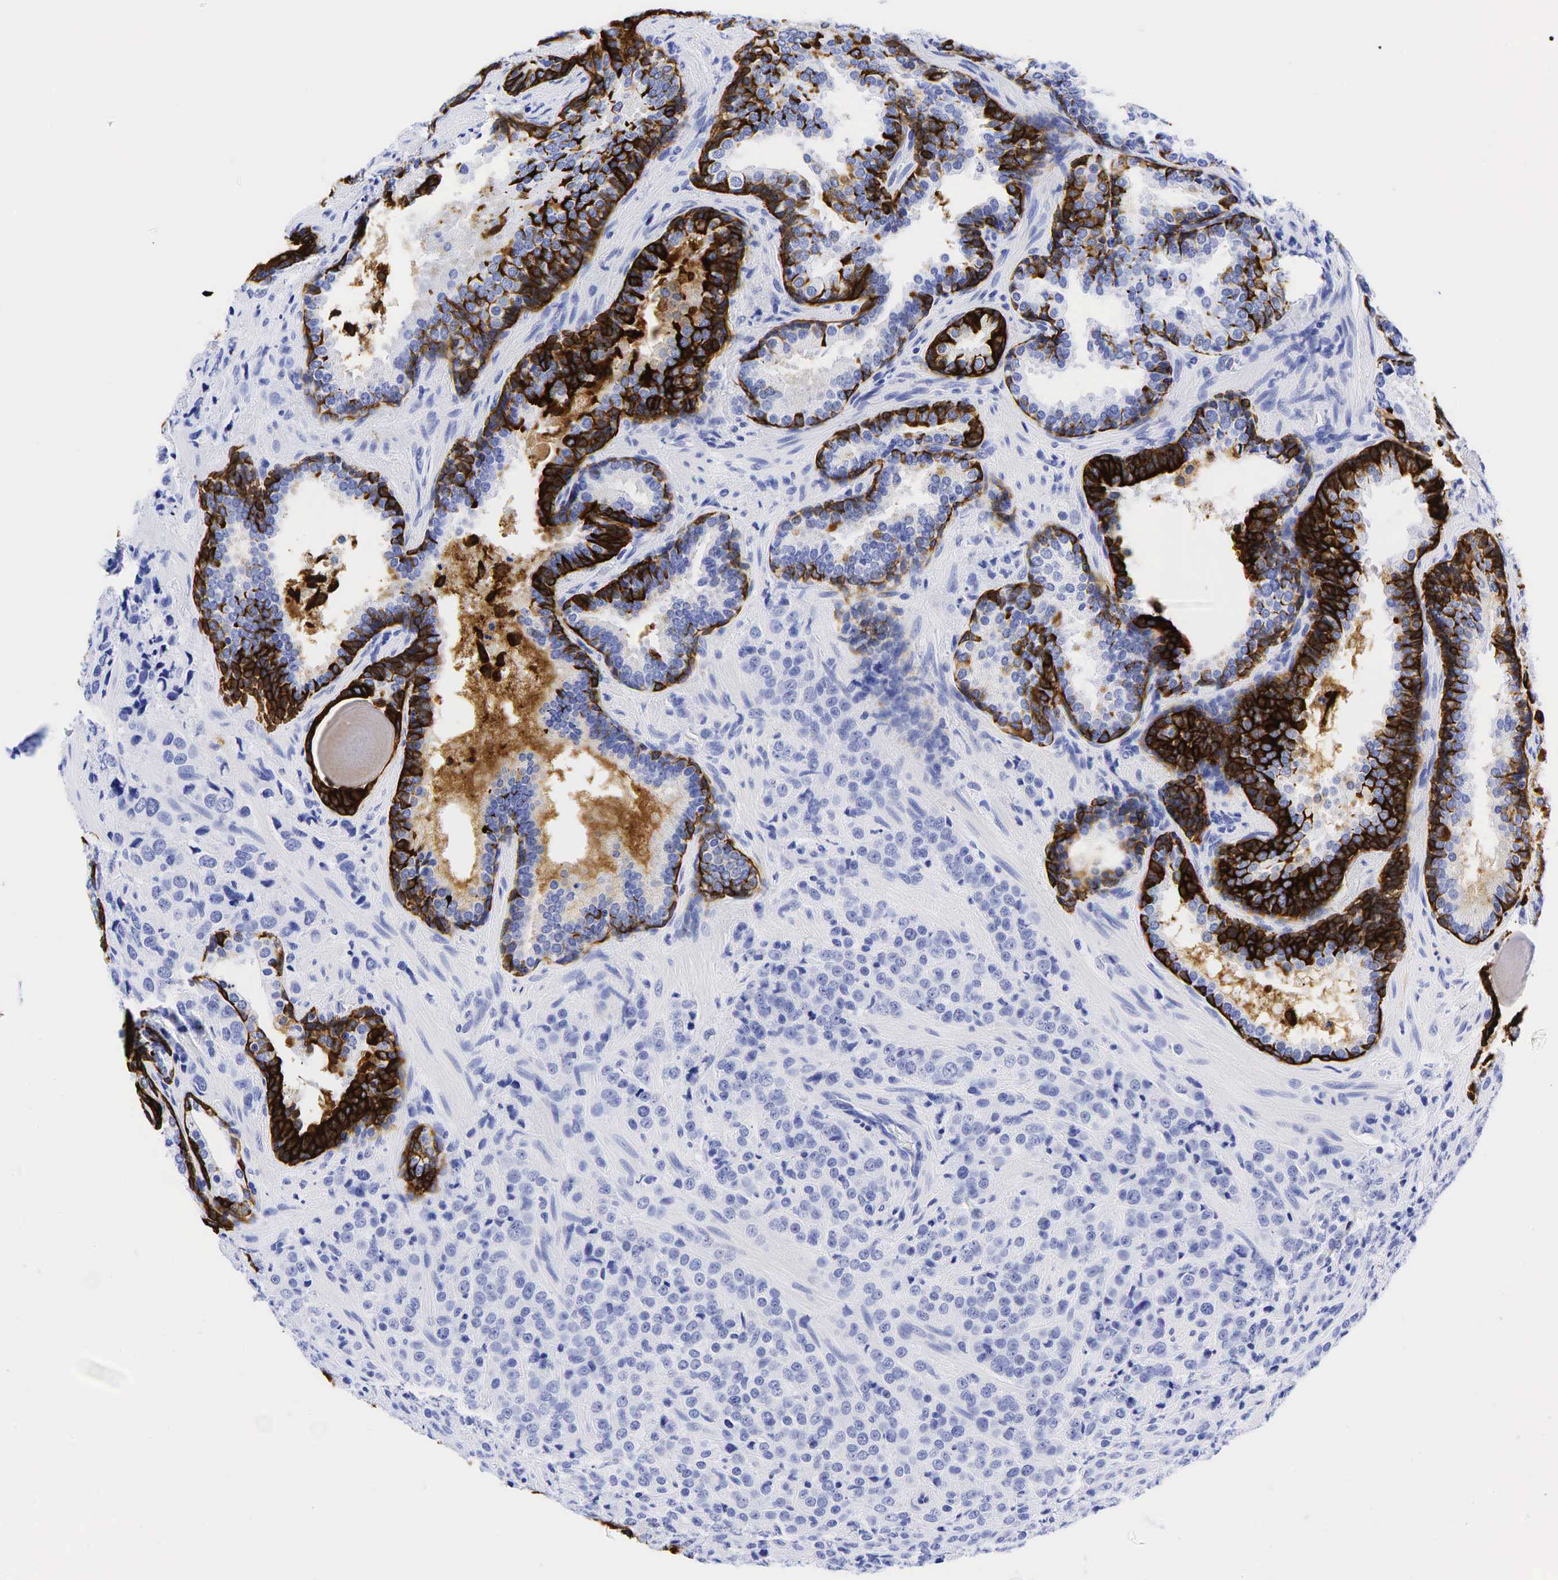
{"staining": {"intensity": "strong", "quantity": ">75%", "location": "cytoplasmic/membranous"}, "tissue": "prostate cancer", "cell_type": "Tumor cells", "image_type": "cancer", "snomed": [{"axis": "morphology", "description": "Adenocarcinoma, Medium grade"}, {"axis": "topography", "description": "Prostate"}], "caption": "Protein analysis of prostate cancer (medium-grade adenocarcinoma) tissue demonstrates strong cytoplasmic/membranous expression in about >75% of tumor cells.", "gene": "KRT7", "patient": {"sex": "male", "age": 70}}